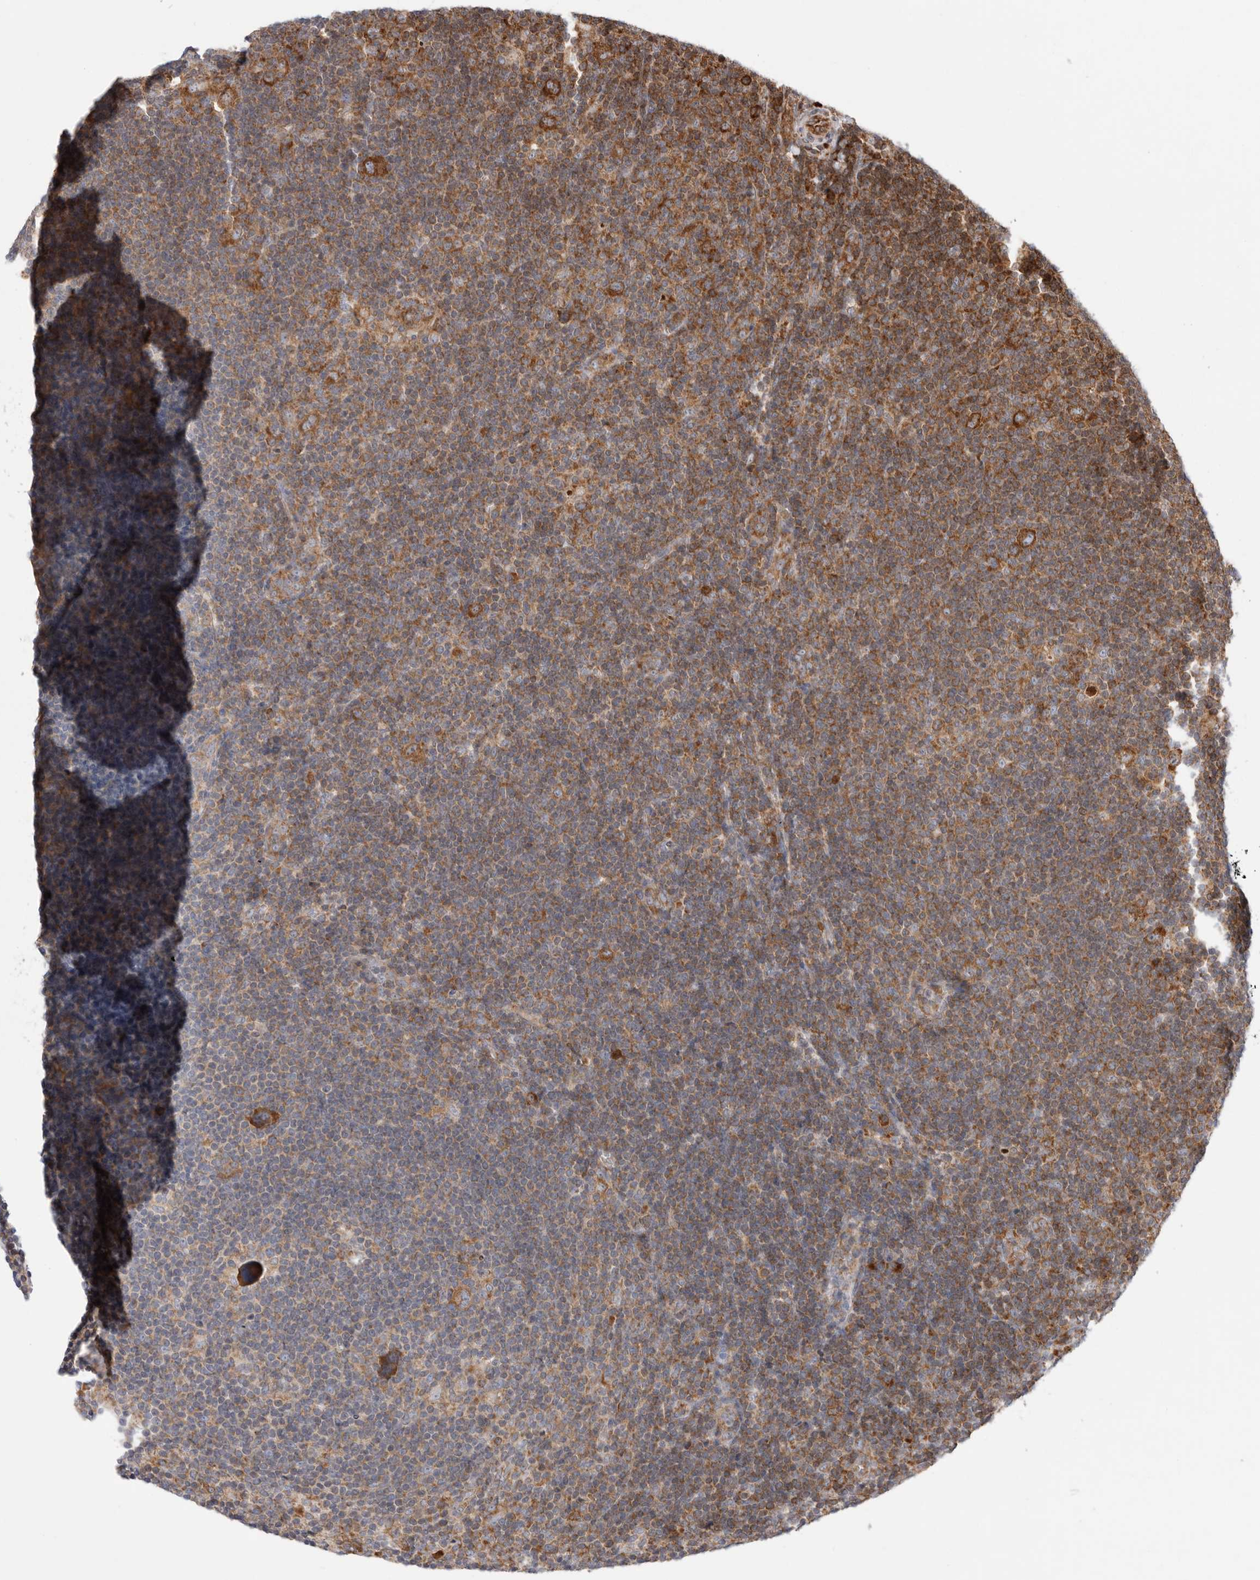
{"staining": {"intensity": "strong", "quantity": ">75%", "location": "cytoplasmic/membranous"}, "tissue": "lymphoma", "cell_type": "Tumor cells", "image_type": "cancer", "snomed": [{"axis": "morphology", "description": "Hodgkin's disease, NOS"}, {"axis": "topography", "description": "Lymph node"}], "caption": "A high amount of strong cytoplasmic/membranous expression is seen in approximately >75% of tumor cells in Hodgkin's disease tissue.", "gene": "FZD3", "patient": {"sex": "female", "age": 57}}